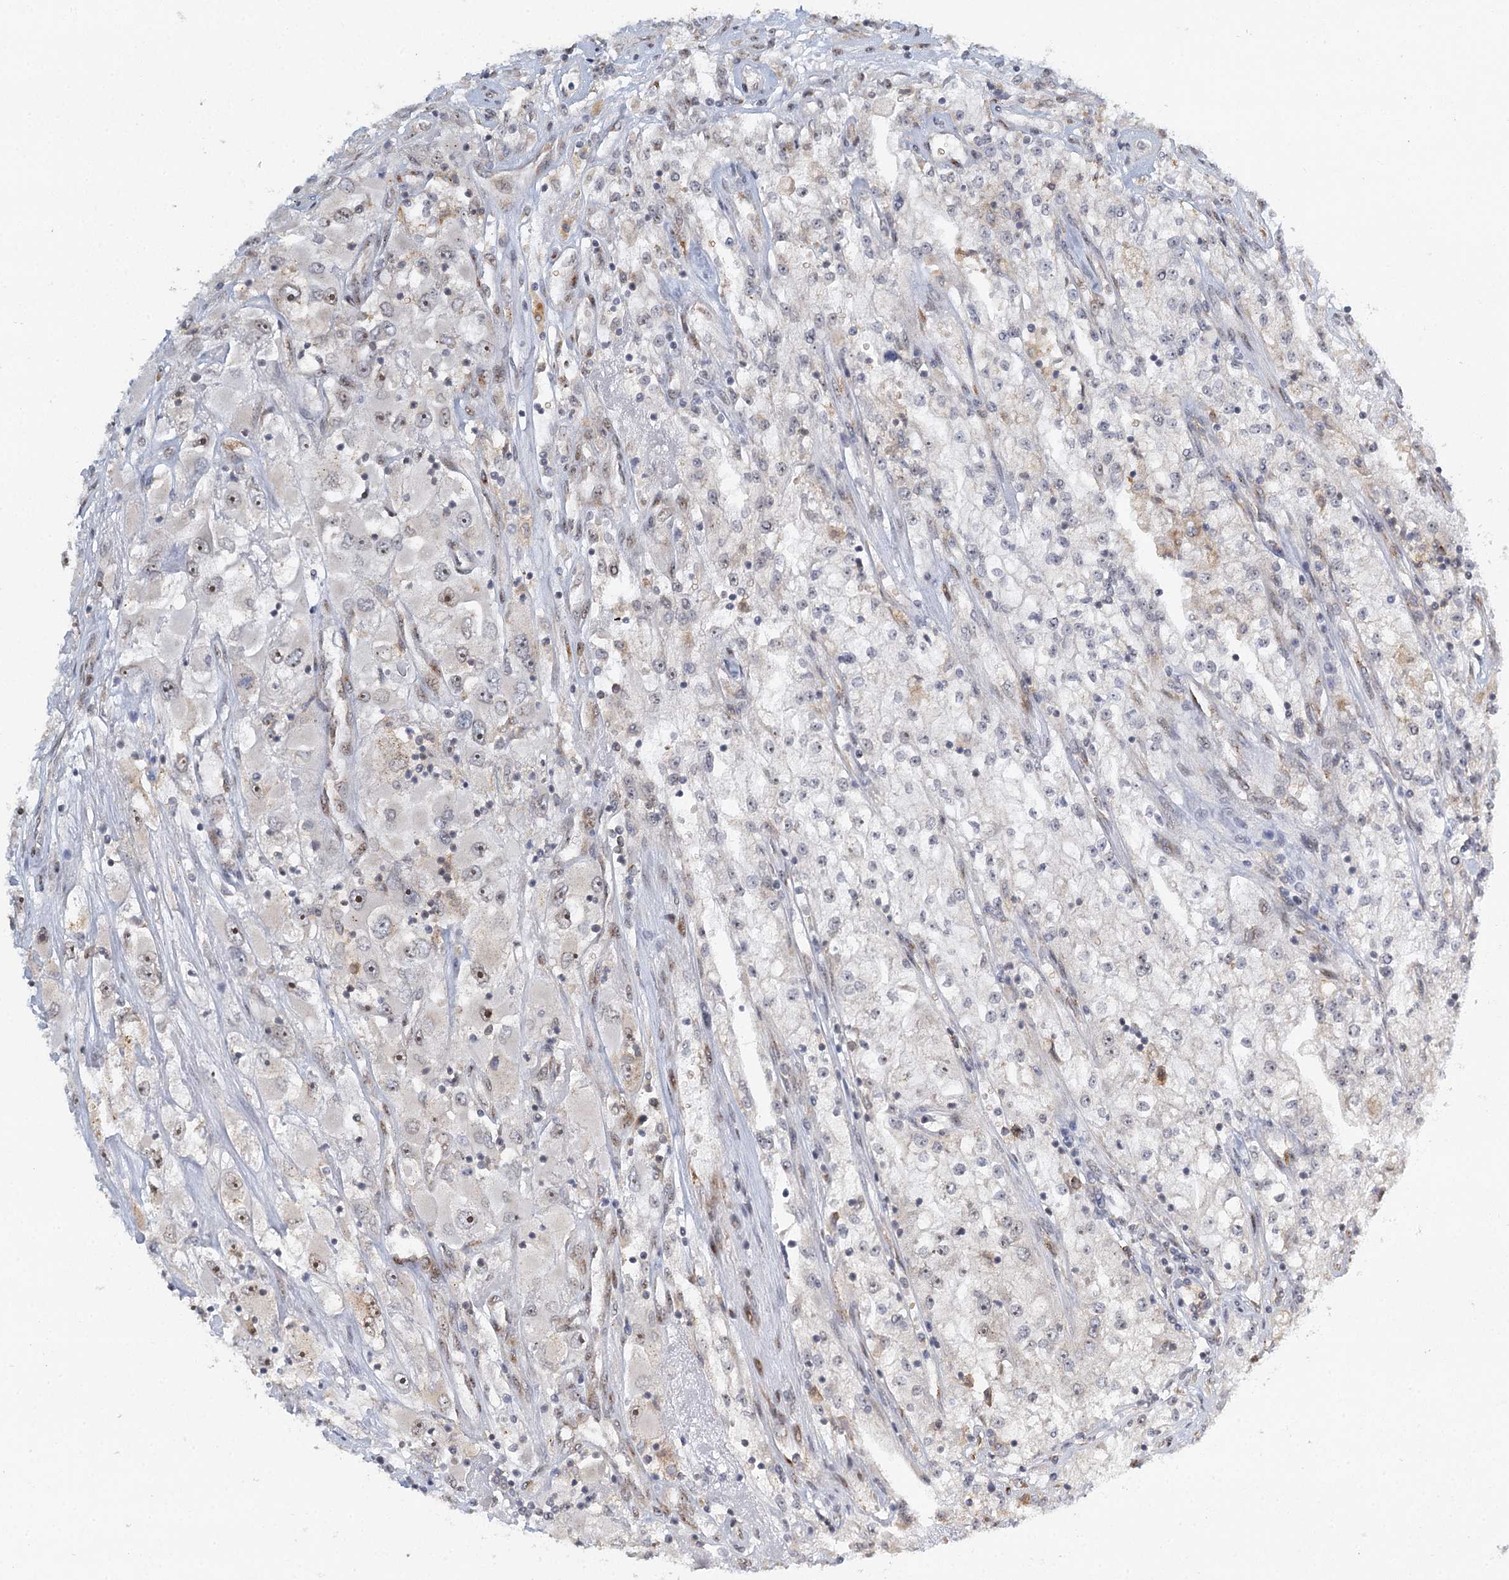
{"staining": {"intensity": "negative", "quantity": "none", "location": "none"}, "tissue": "renal cancer", "cell_type": "Tumor cells", "image_type": "cancer", "snomed": [{"axis": "morphology", "description": "Adenocarcinoma, NOS"}, {"axis": "topography", "description": "Kidney"}], "caption": "A high-resolution micrograph shows IHC staining of adenocarcinoma (renal), which displays no significant staining in tumor cells.", "gene": "TREX1", "patient": {"sex": "female", "age": 52}}